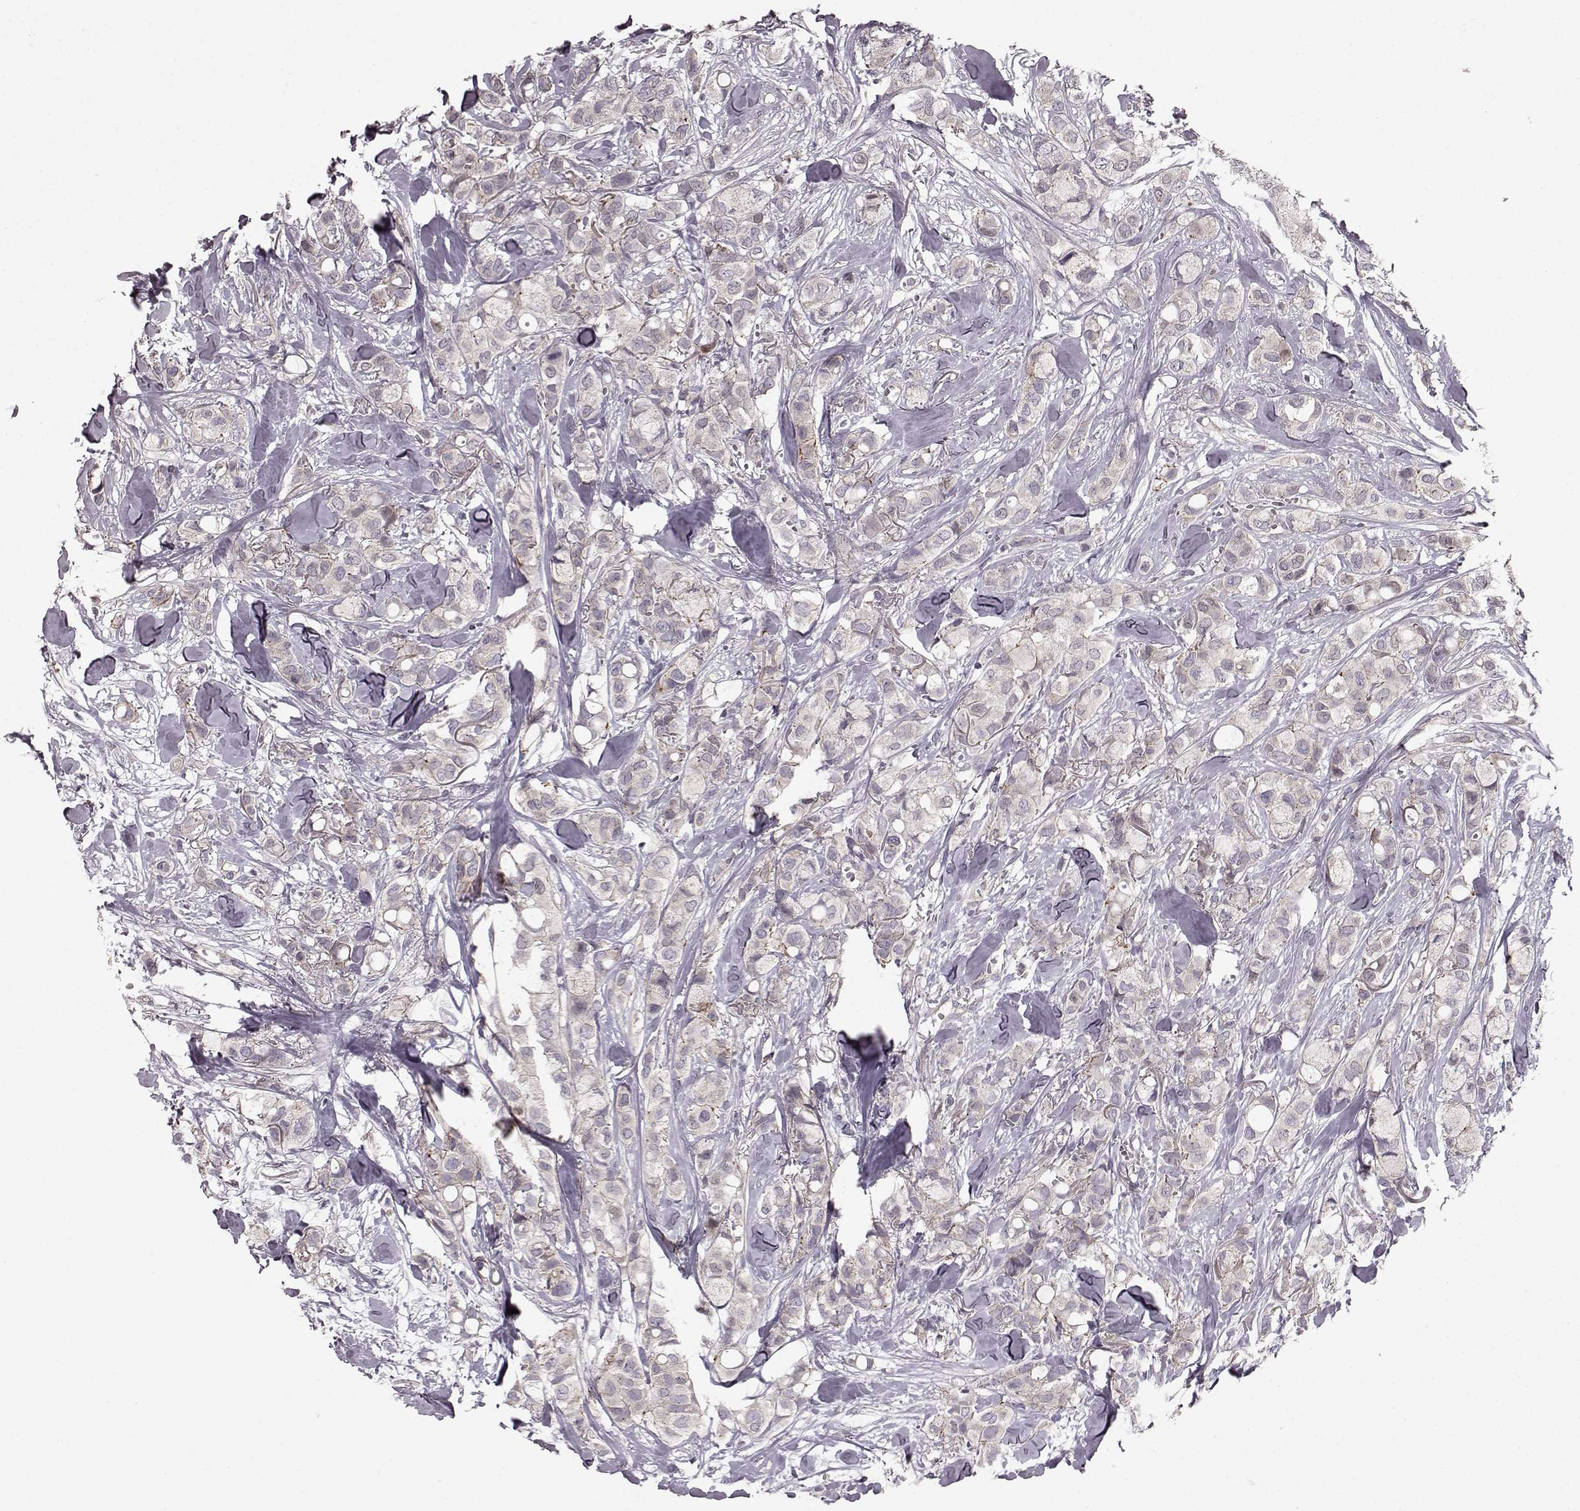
{"staining": {"intensity": "negative", "quantity": "none", "location": "none"}, "tissue": "breast cancer", "cell_type": "Tumor cells", "image_type": "cancer", "snomed": [{"axis": "morphology", "description": "Duct carcinoma"}, {"axis": "topography", "description": "Breast"}], "caption": "Immunohistochemistry micrograph of breast cancer stained for a protein (brown), which shows no positivity in tumor cells. (Immunohistochemistry (ihc), brightfield microscopy, high magnification).", "gene": "SLC22A18", "patient": {"sex": "female", "age": 85}}